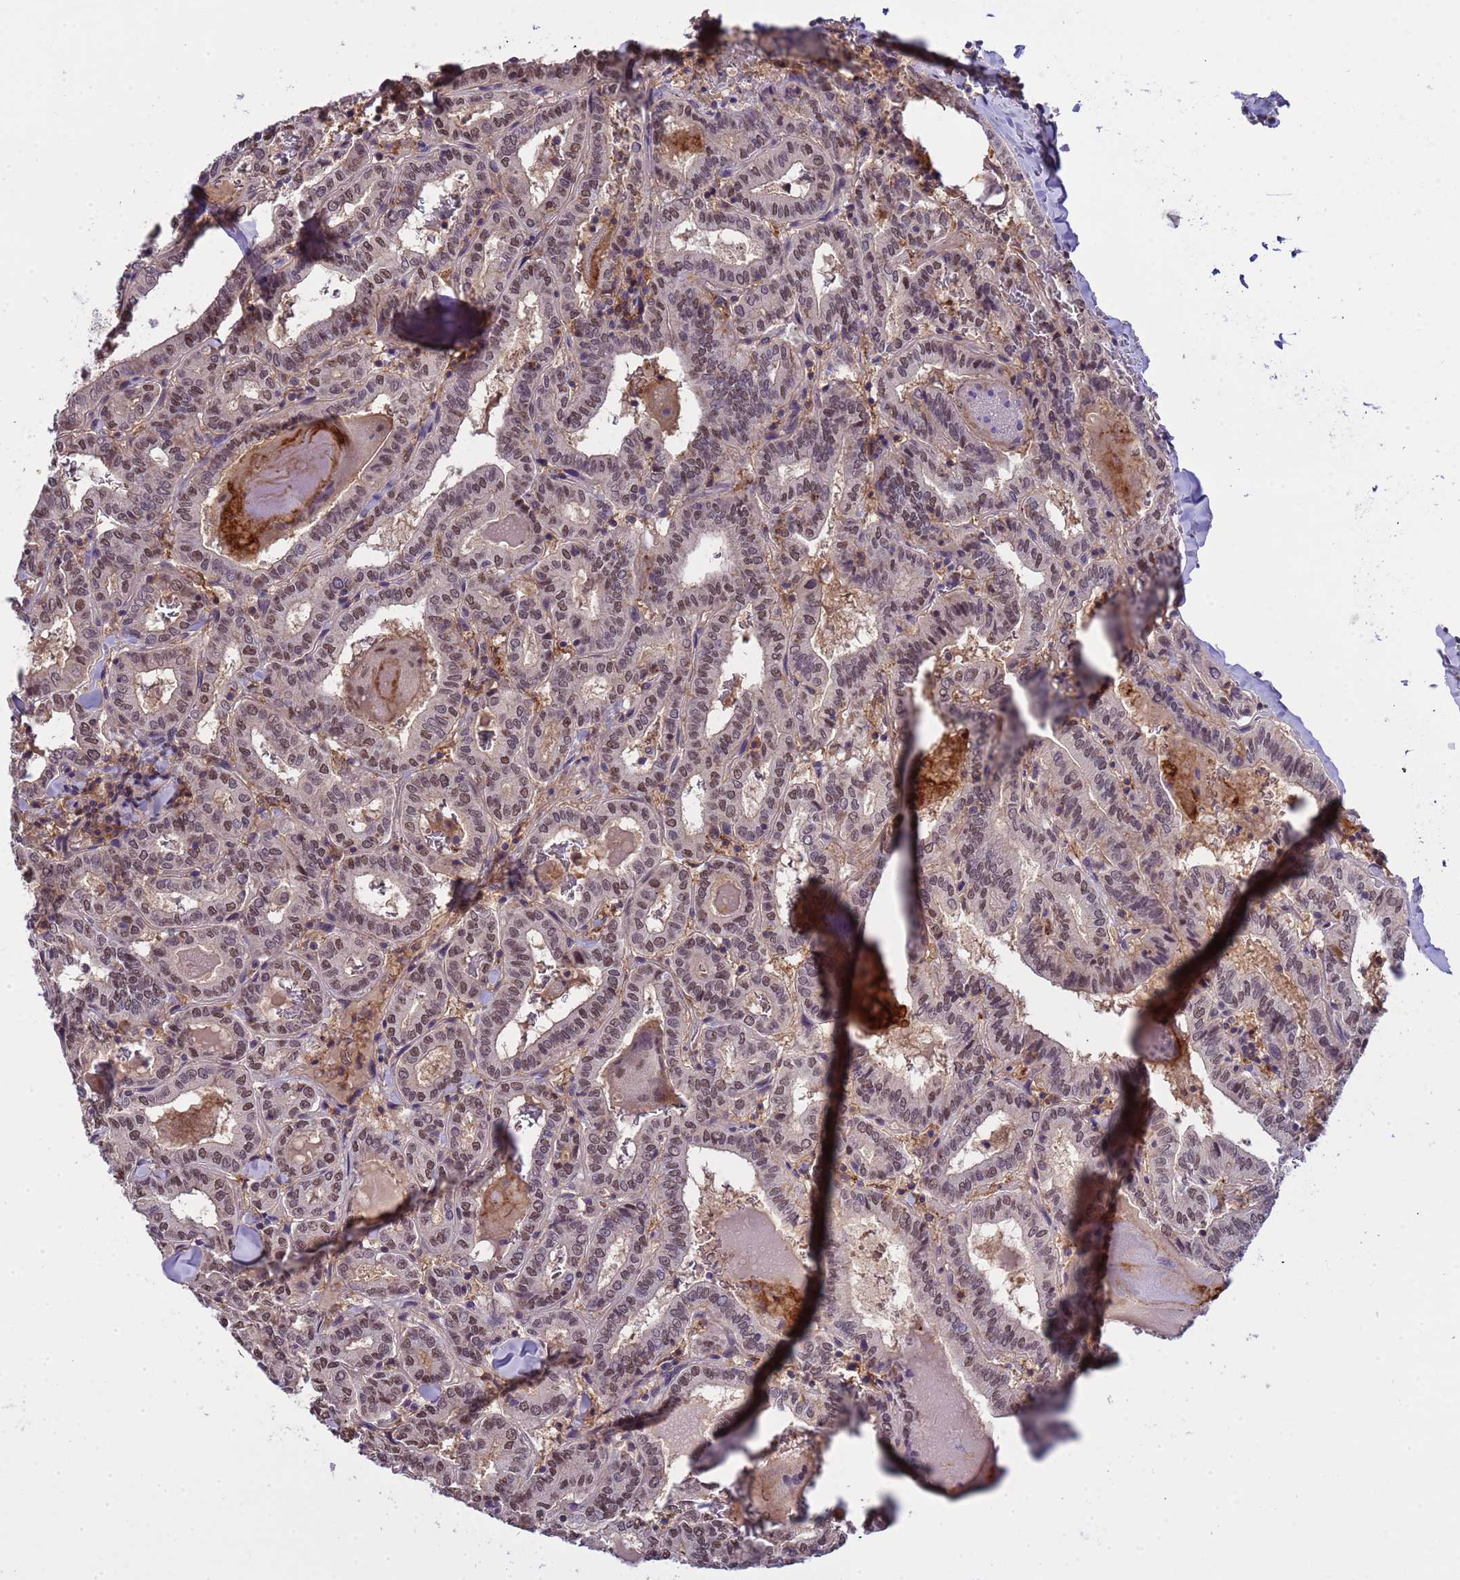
{"staining": {"intensity": "moderate", "quantity": ">75%", "location": "nuclear"}, "tissue": "thyroid cancer", "cell_type": "Tumor cells", "image_type": "cancer", "snomed": [{"axis": "morphology", "description": "Papillary adenocarcinoma, NOS"}, {"axis": "topography", "description": "Thyroid gland"}], "caption": "Brown immunohistochemical staining in thyroid cancer (papillary adenocarcinoma) reveals moderate nuclear staining in approximately >75% of tumor cells.", "gene": "CD53", "patient": {"sex": "female", "age": 72}}